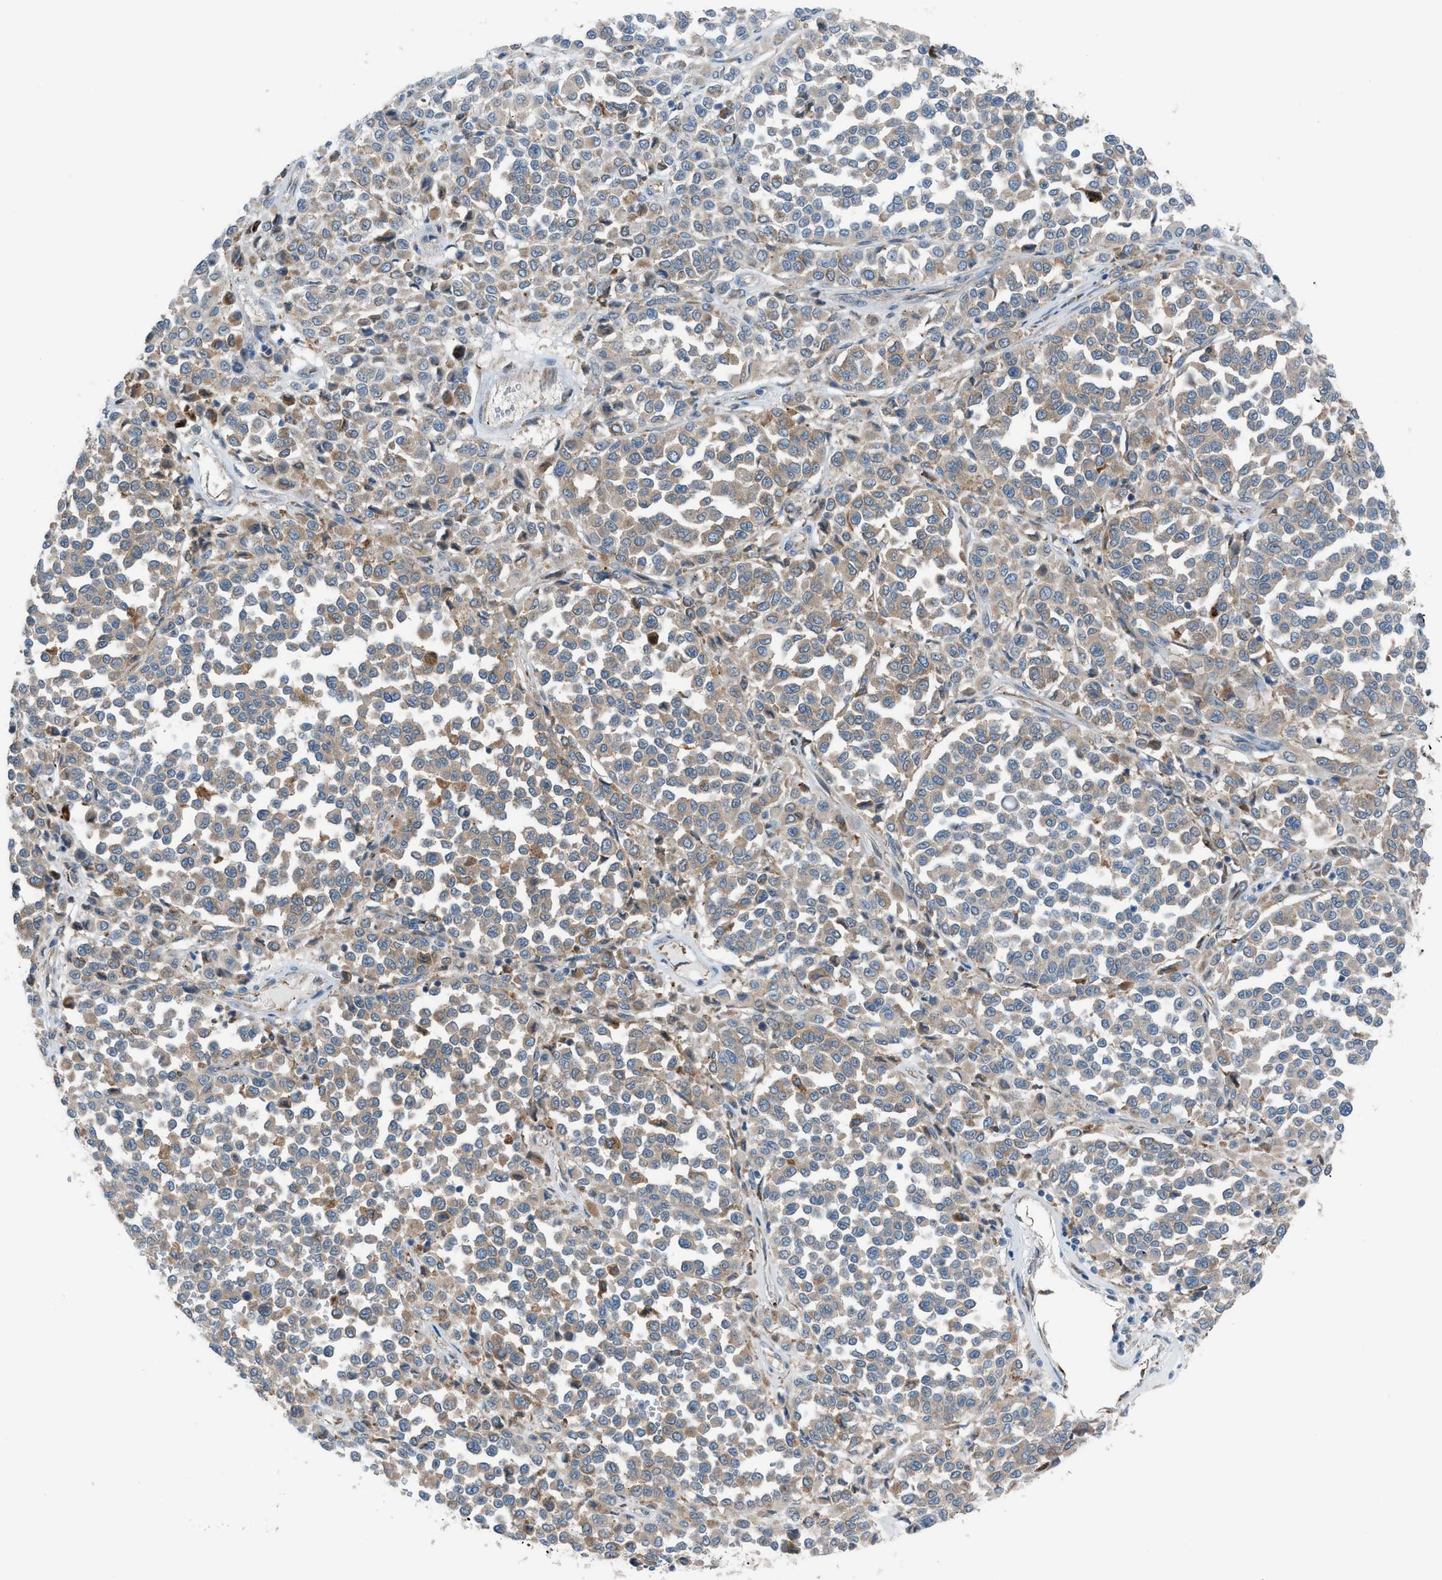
{"staining": {"intensity": "moderate", "quantity": "<25%", "location": "cytoplasmic/membranous"}, "tissue": "melanoma", "cell_type": "Tumor cells", "image_type": "cancer", "snomed": [{"axis": "morphology", "description": "Malignant melanoma, Metastatic site"}, {"axis": "topography", "description": "Pancreas"}], "caption": "DAB immunohistochemical staining of melanoma reveals moderate cytoplasmic/membranous protein positivity in approximately <25% of tumor cells. The staining is performed using DAB brown chromogen to label protein expression. The nuclei are counter-stained blue using hematoxylin.", "gene": "HEG1", "patient": {"sex": "female", "age": 30}}